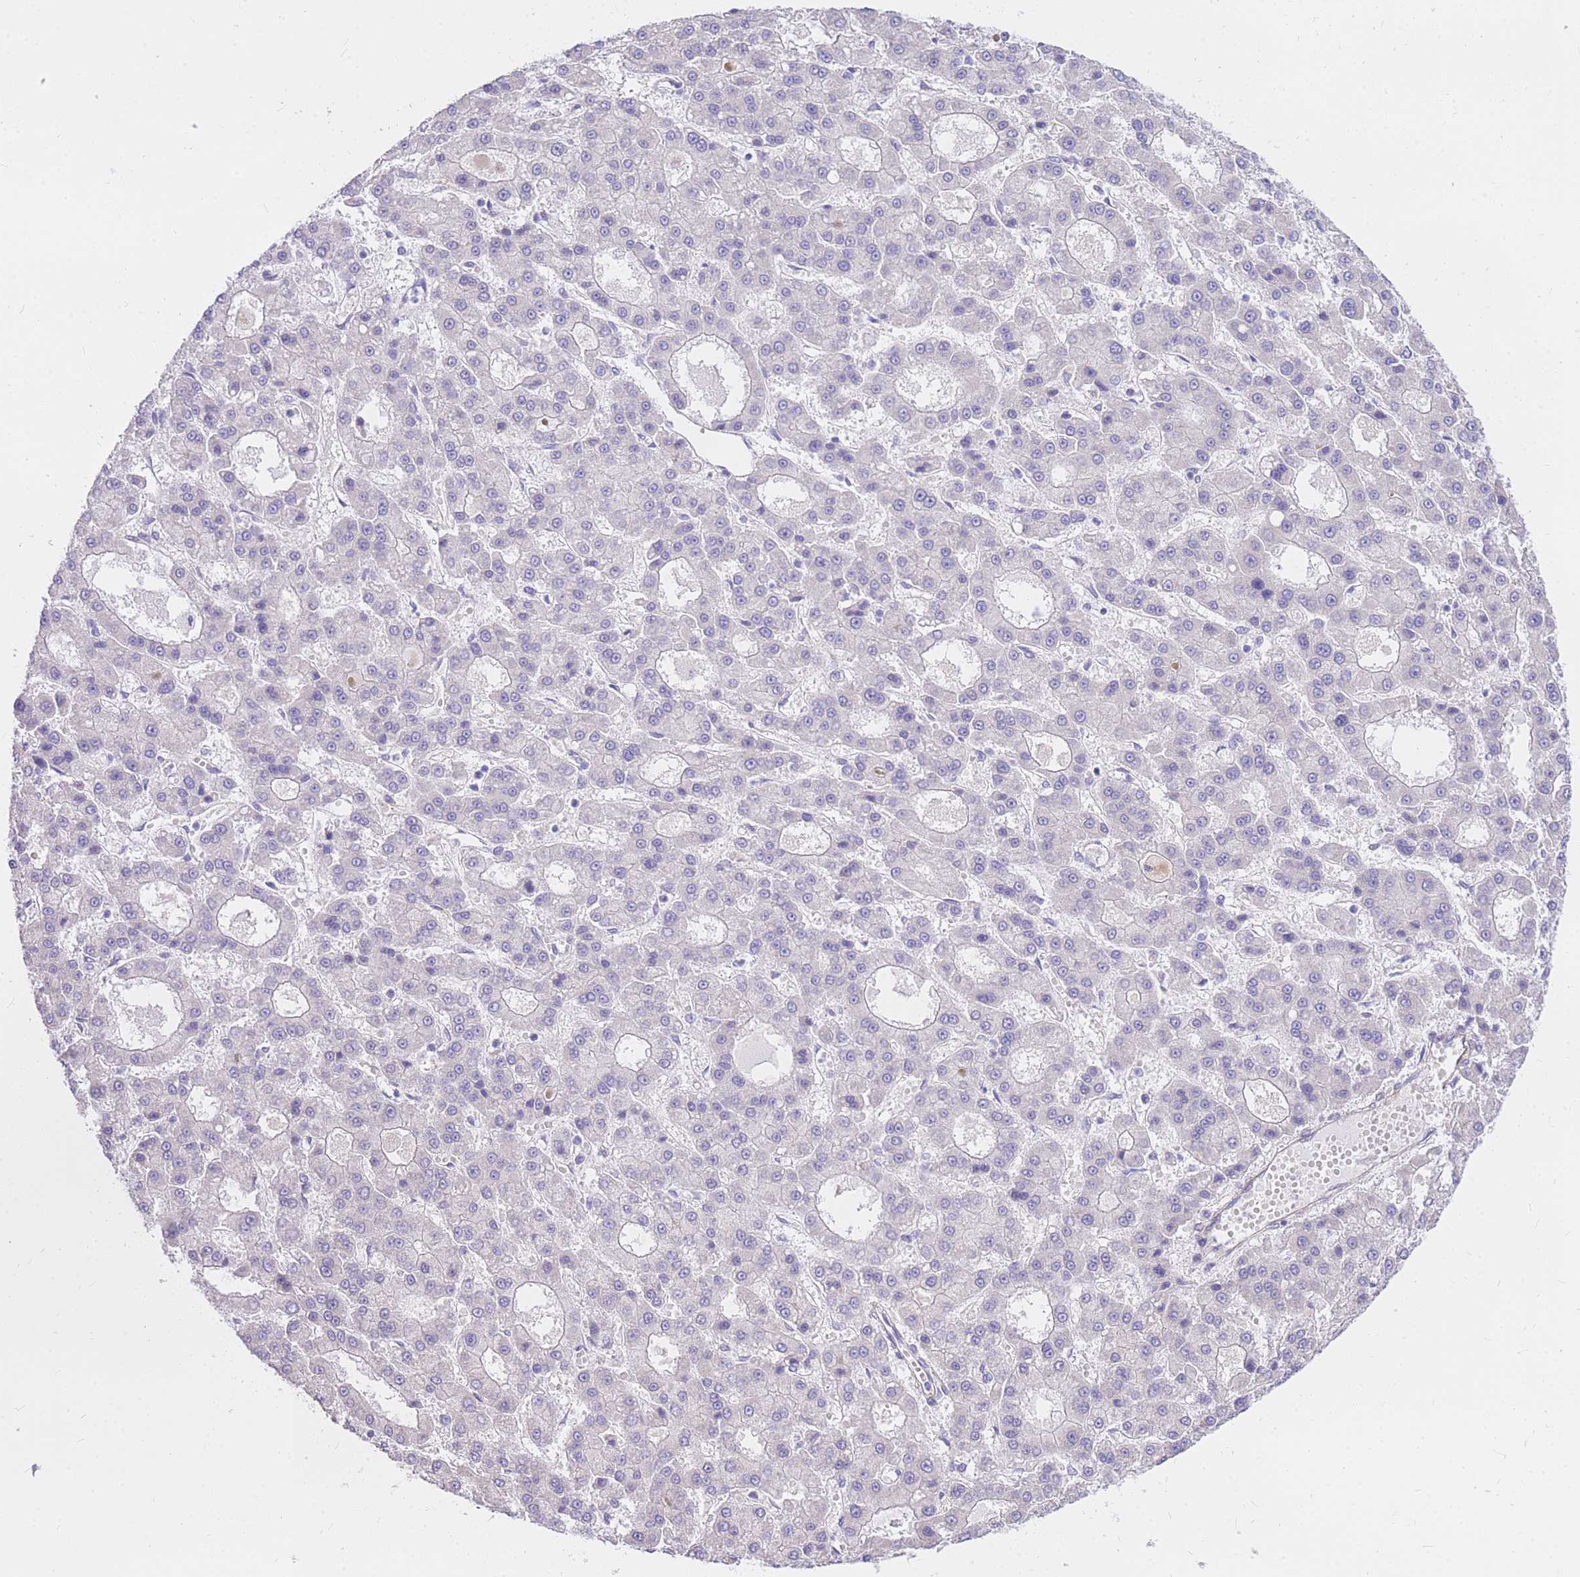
{"staining": {"intensity": "negative", "quantity": "none", "location": "none"}, "tissue": "liver cancer", "cell_type": "Tumor cells", "image_type": "cancer", "snomed": [{"axis": "morphology", "description": "Carcinoma, Hepatocellular, NOS"}, {"axis": "topography", "description": "Liver"}], "caption": "There is no significant expression in tumor cells of liver cancer (hepatocellular carcinoma).", "gene": "S100PBP", "patient": {"sex": "male", "age": 70}}